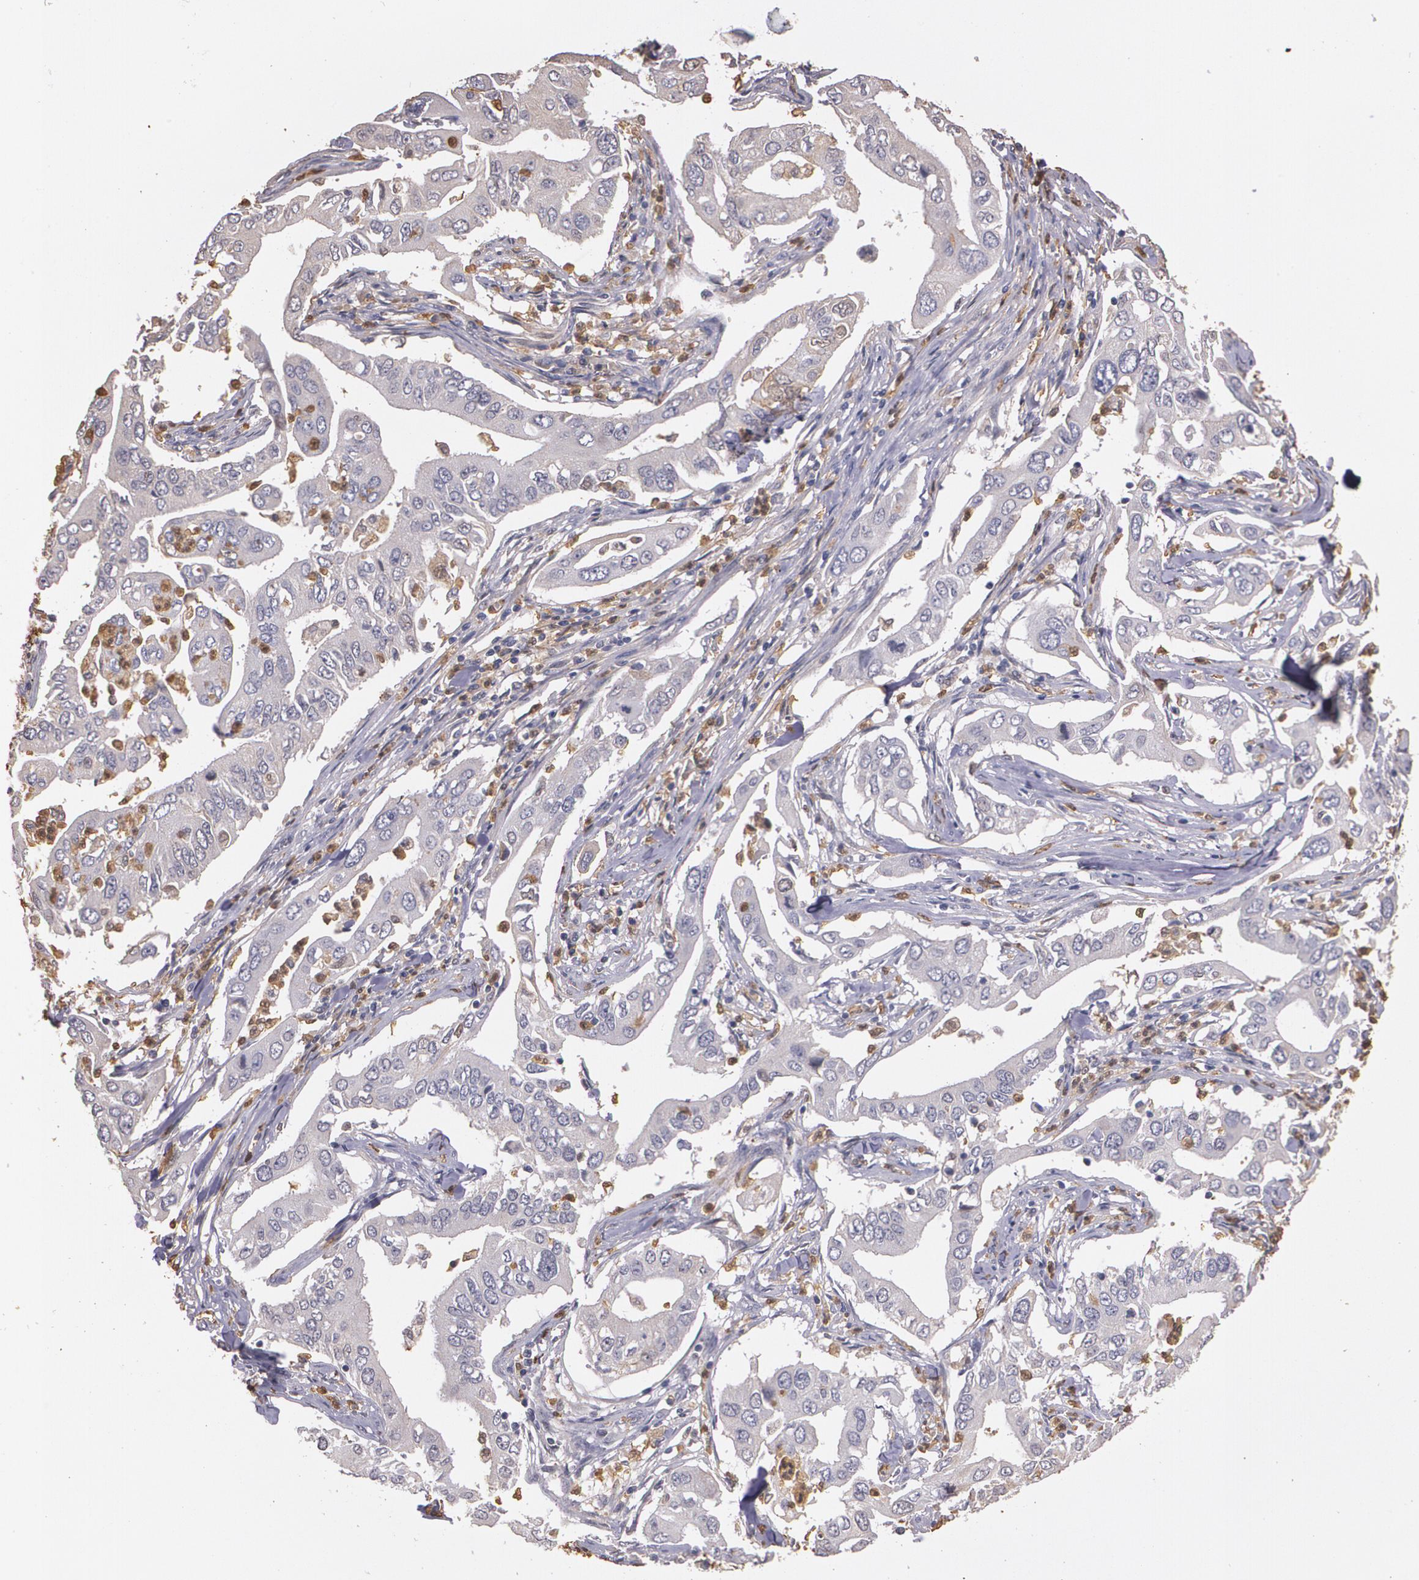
{"staining": {"intensity": "moderate", "quantity": "25%-75%", "location": "cytoplasmic/membranous"}, "tissue": "lung cancer", "cell_type": "Tumor cells", "image_type": "cancer", "snomed": [{"axis": "morphology", "description": "Adenocarcinoma, NOS"}, {"axis": "topography", "description": "Lung"}], "caption": "Immunohistochemical staining of human lung adenocarcinoma displays moderate cytoplasmic/membranous protein positivity in about 25%-75% of tumor cells.", "gene": "PTS", "patient": {"sex": "male", "age": 48}}